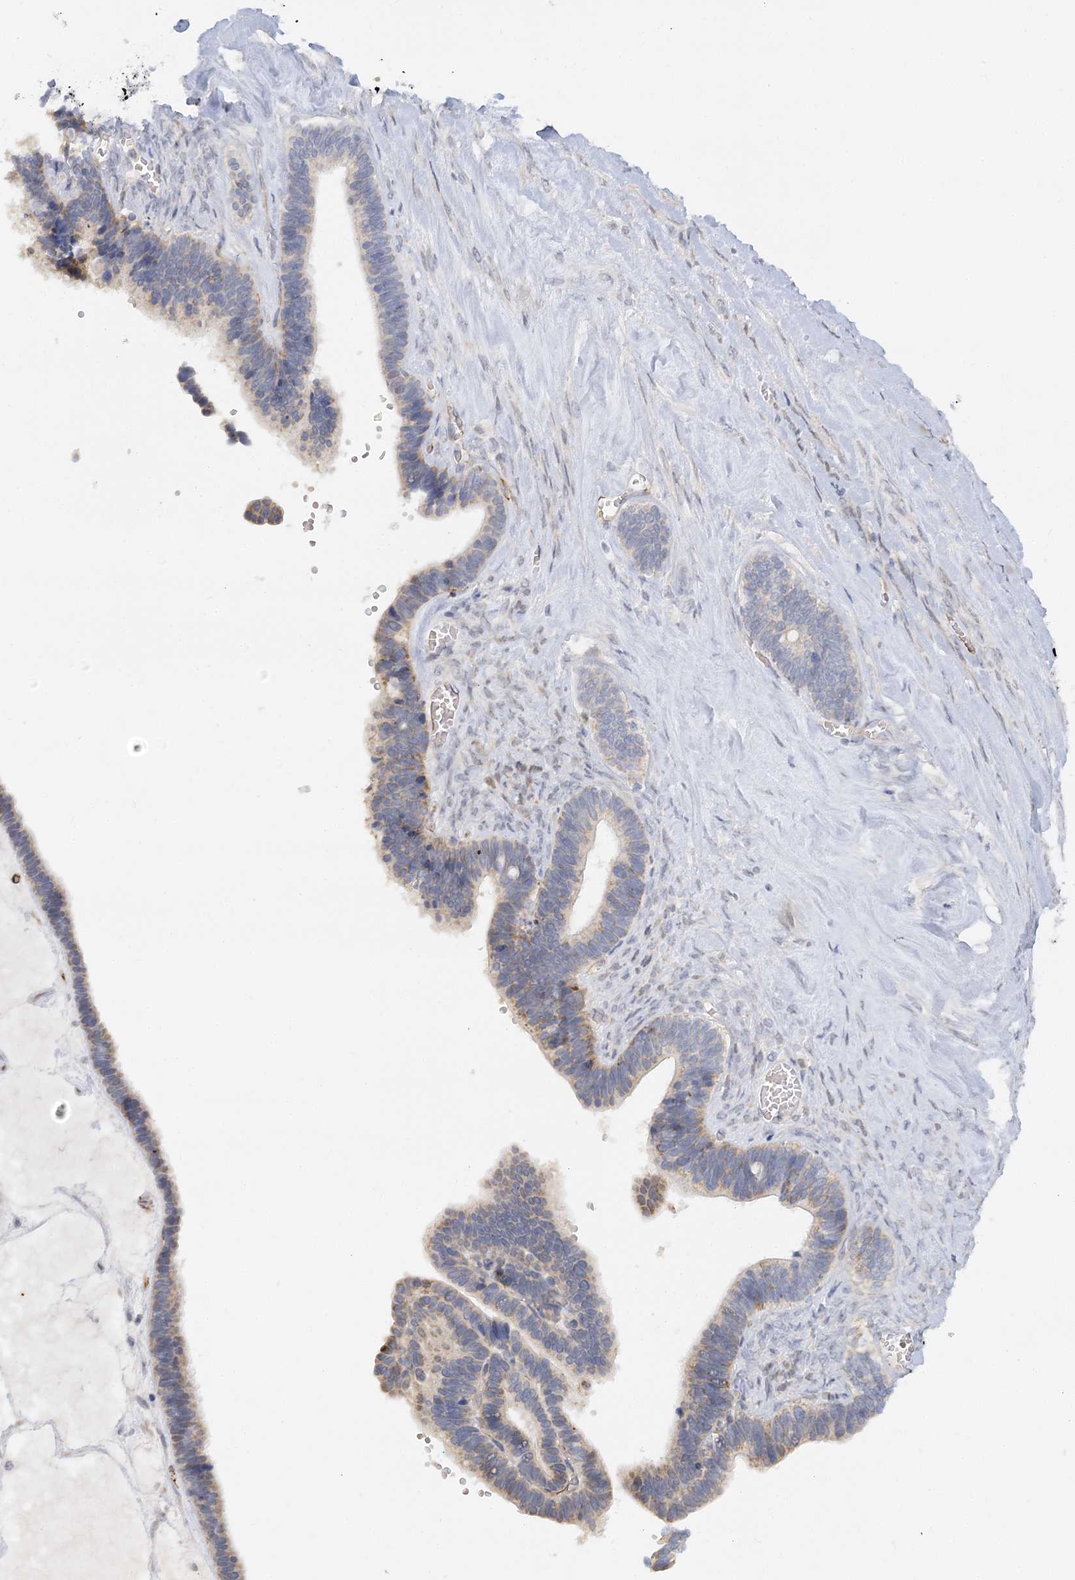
{"staining": {"intensity": "weak", "quantity": ">75%", "location": "cytoplasmic/membranous"}, "tissue": "ovarian cancer", "cell_type": "Tumor cells", "image_type": "cancer", "snomed": [{"axis": "morphology", "description": "Cystadenocarcinoma, serous, NOS"}, {"axis": "topography", "description": "Ovary"}], "caption": "A photomicrograph showing weak cytoplasmic/membranous positivity in about >75% of tumor cells in serous cystadenocarcinoma (ovarian), as visualized by brown immunohistochemical staining.", "gene": "NELL2", "patient": {"sex": "female", "age": 56}}